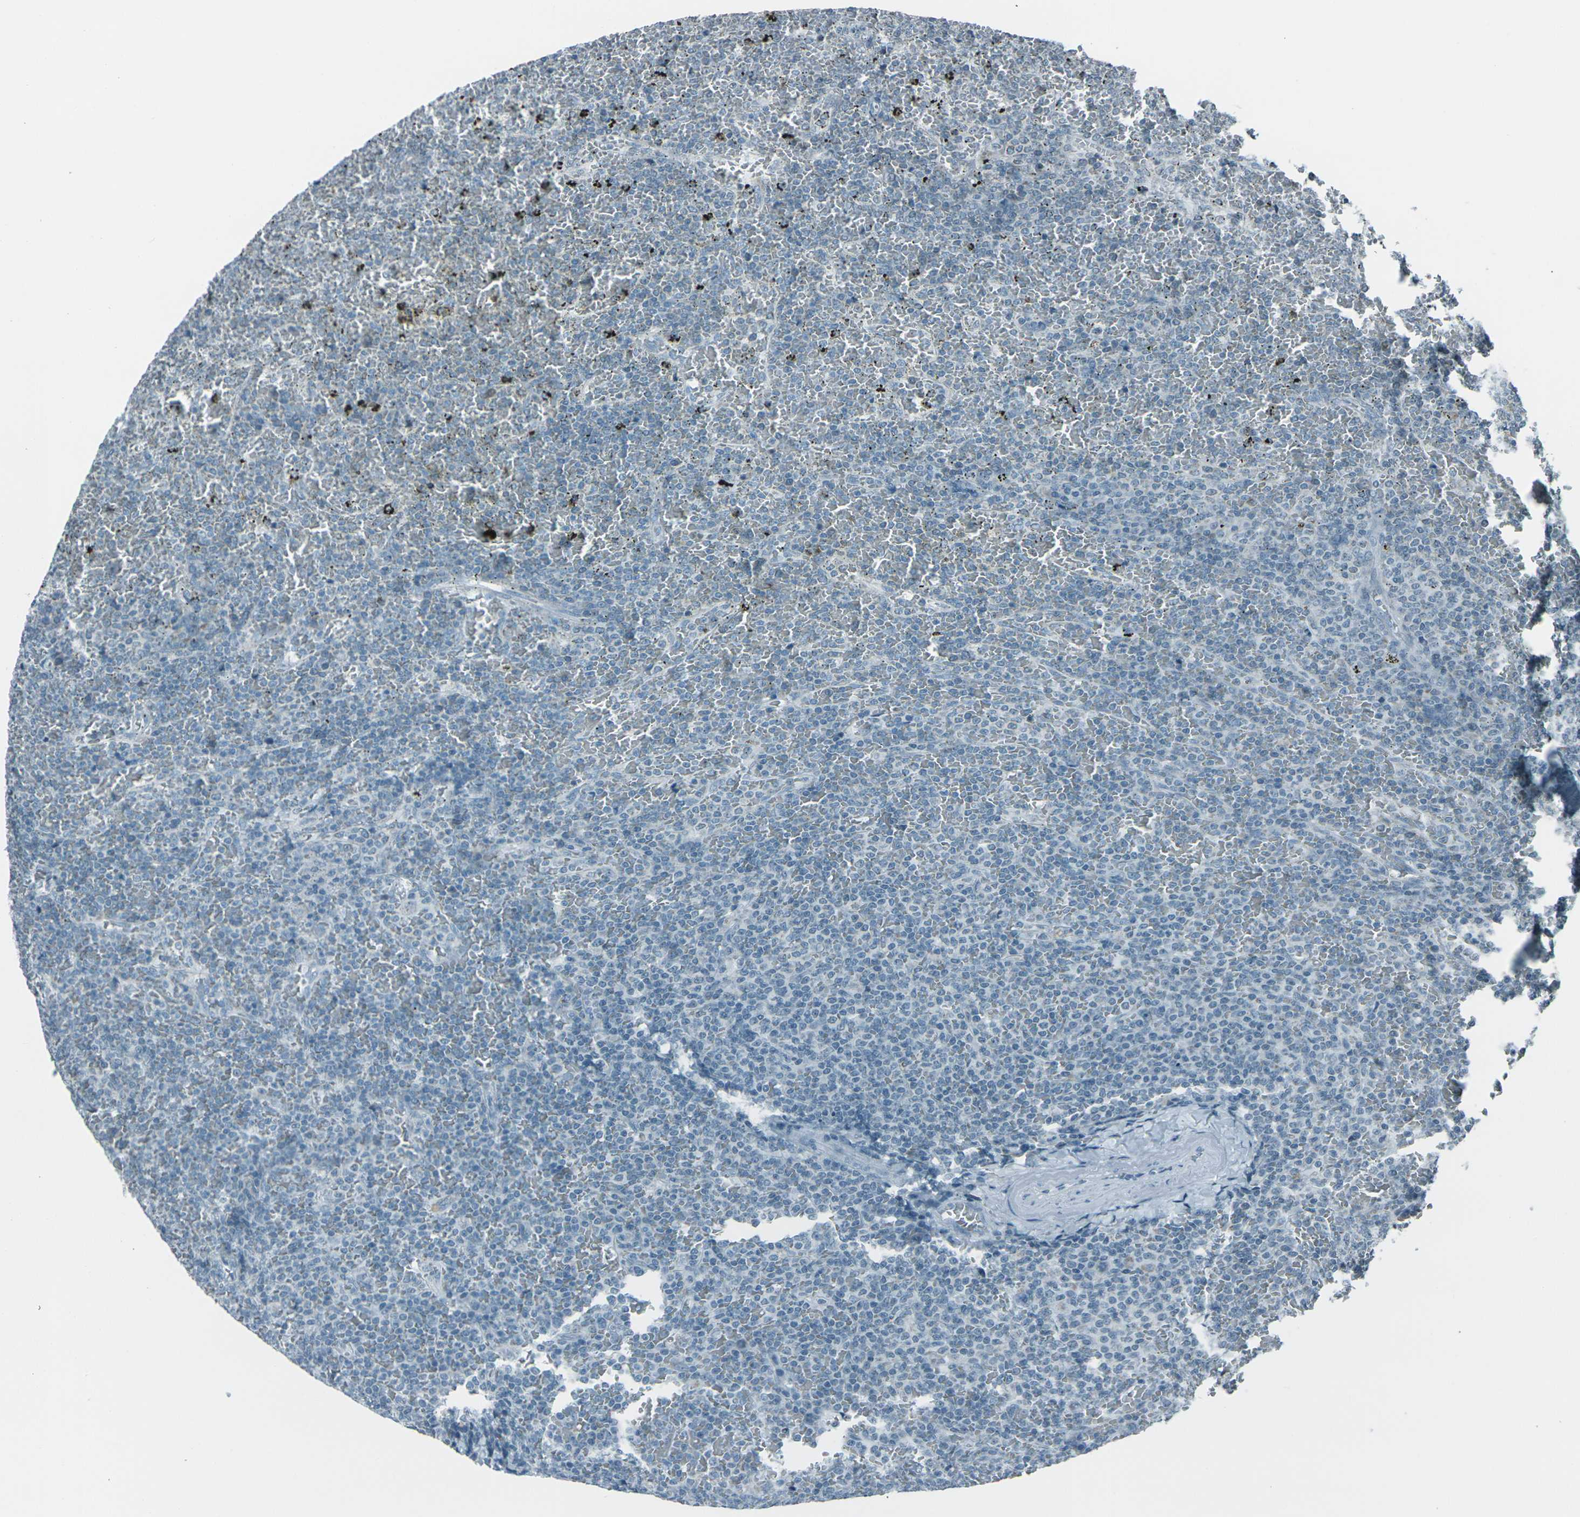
{"staining": {"intensity": "negative", "quantity": "none", "location": "none"}, "tissue": "lymphoma", "cell_type": "Tumor cells", "image_type": "cancer", "snomed": [{"axis": "morphology", "description": "Malignant lymphoma, non-Hodgkin's type, Low grade"}, {"axis": "topography", "description": "Spleen"}], "caption": "This is an IHC image of human lymphoma. There is no expression in tumor cells.", "gene": "H2BC1", "patient": {"sex": "female", "age": 77}}